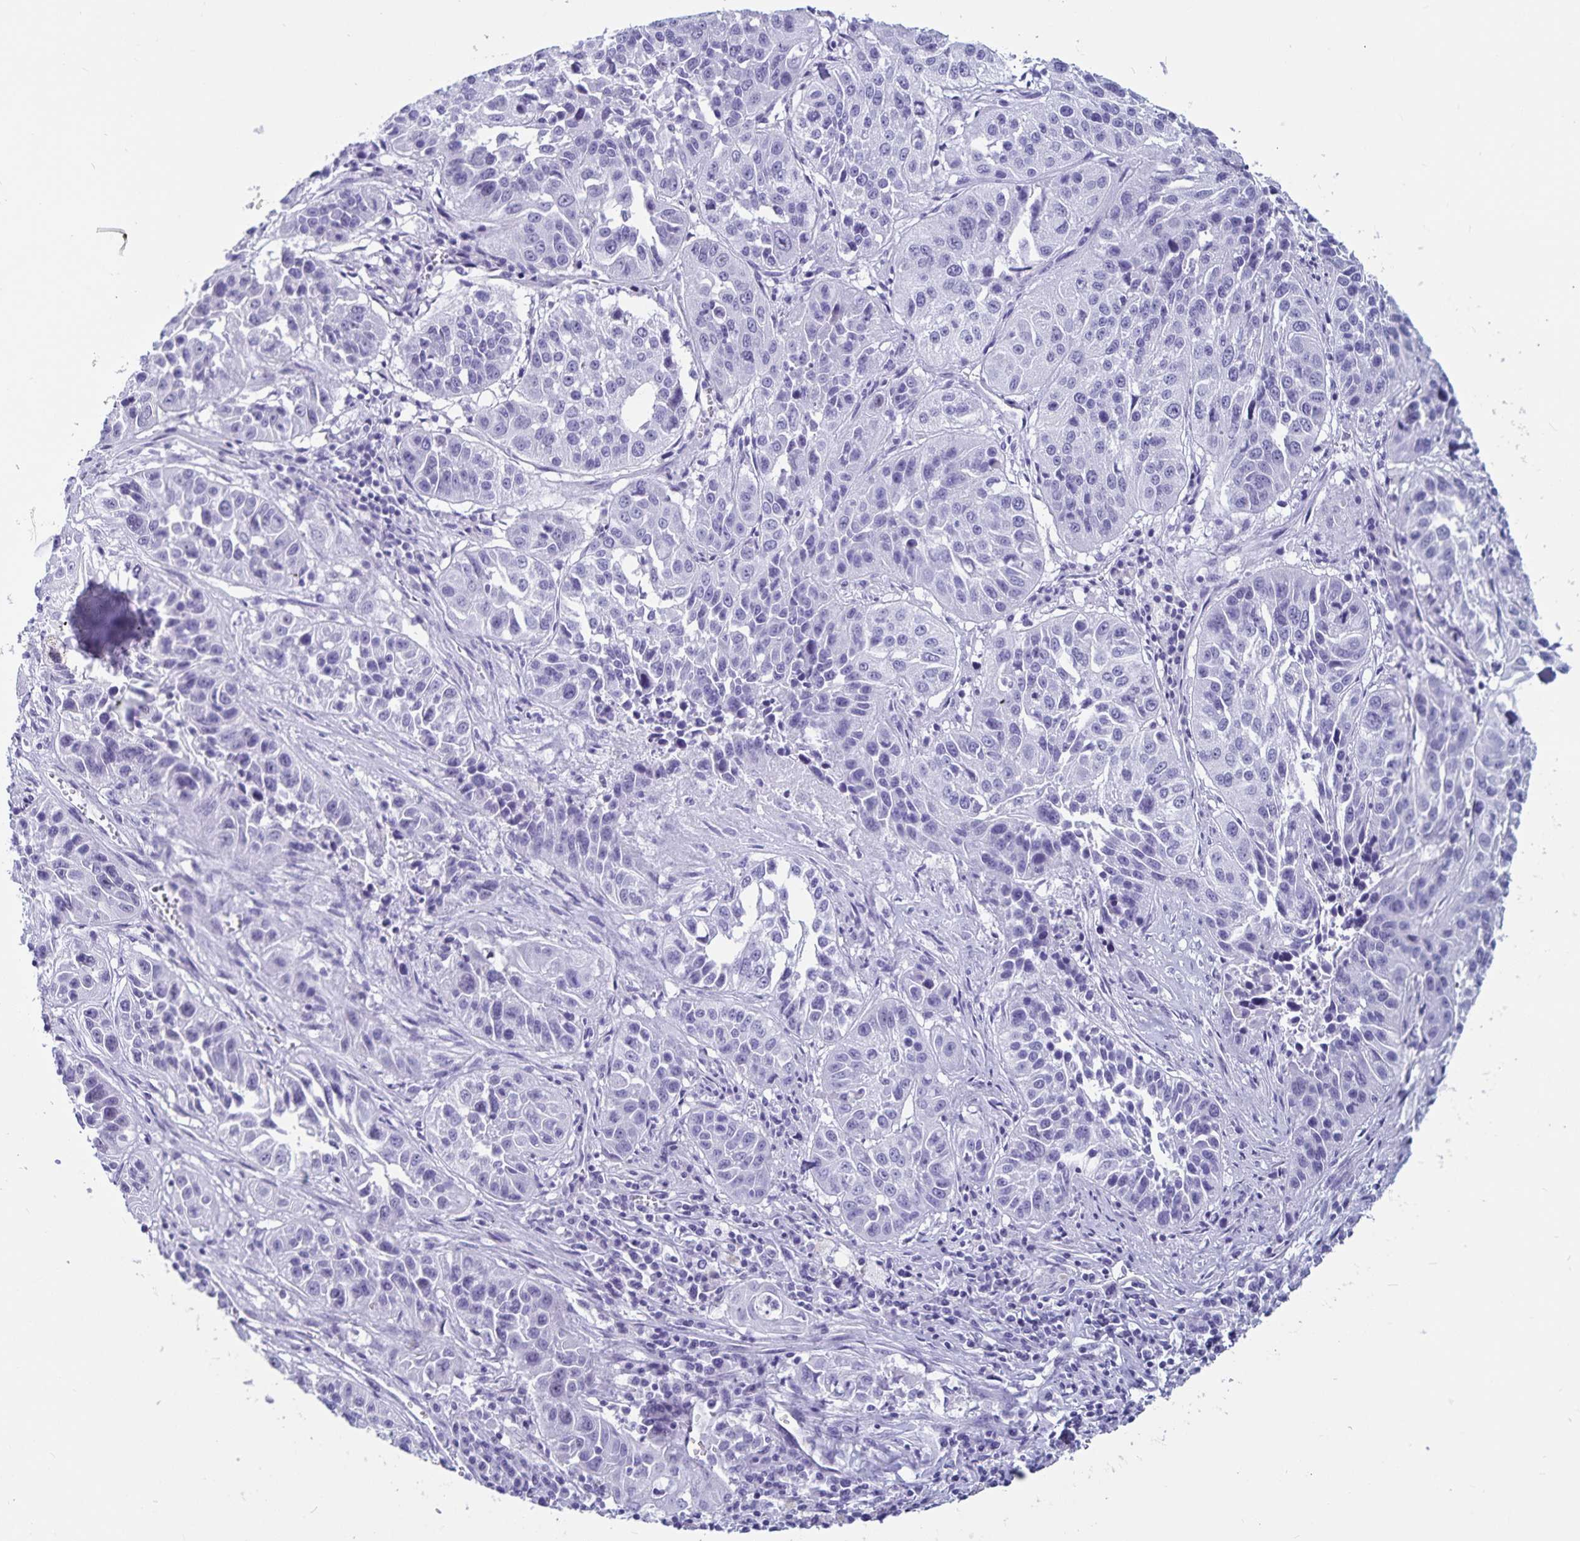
{"staining": {"intensity": "negative", "quantity": "none", "location": "none"}, "tissue": "lung cancer", "cell_type": "Tumor cells", "image_type": "cancer", "snomed": [{"axis": "morphology", "description": "Squamous cell carcinoma, NOS"}, {"axis": "topography", "description": "Lung"}], "caption": "Tumor cells are negative for brown protein staining in lung cancer.", "gene": "GPR137", "patient": {"sex": "female", "age": 61}}